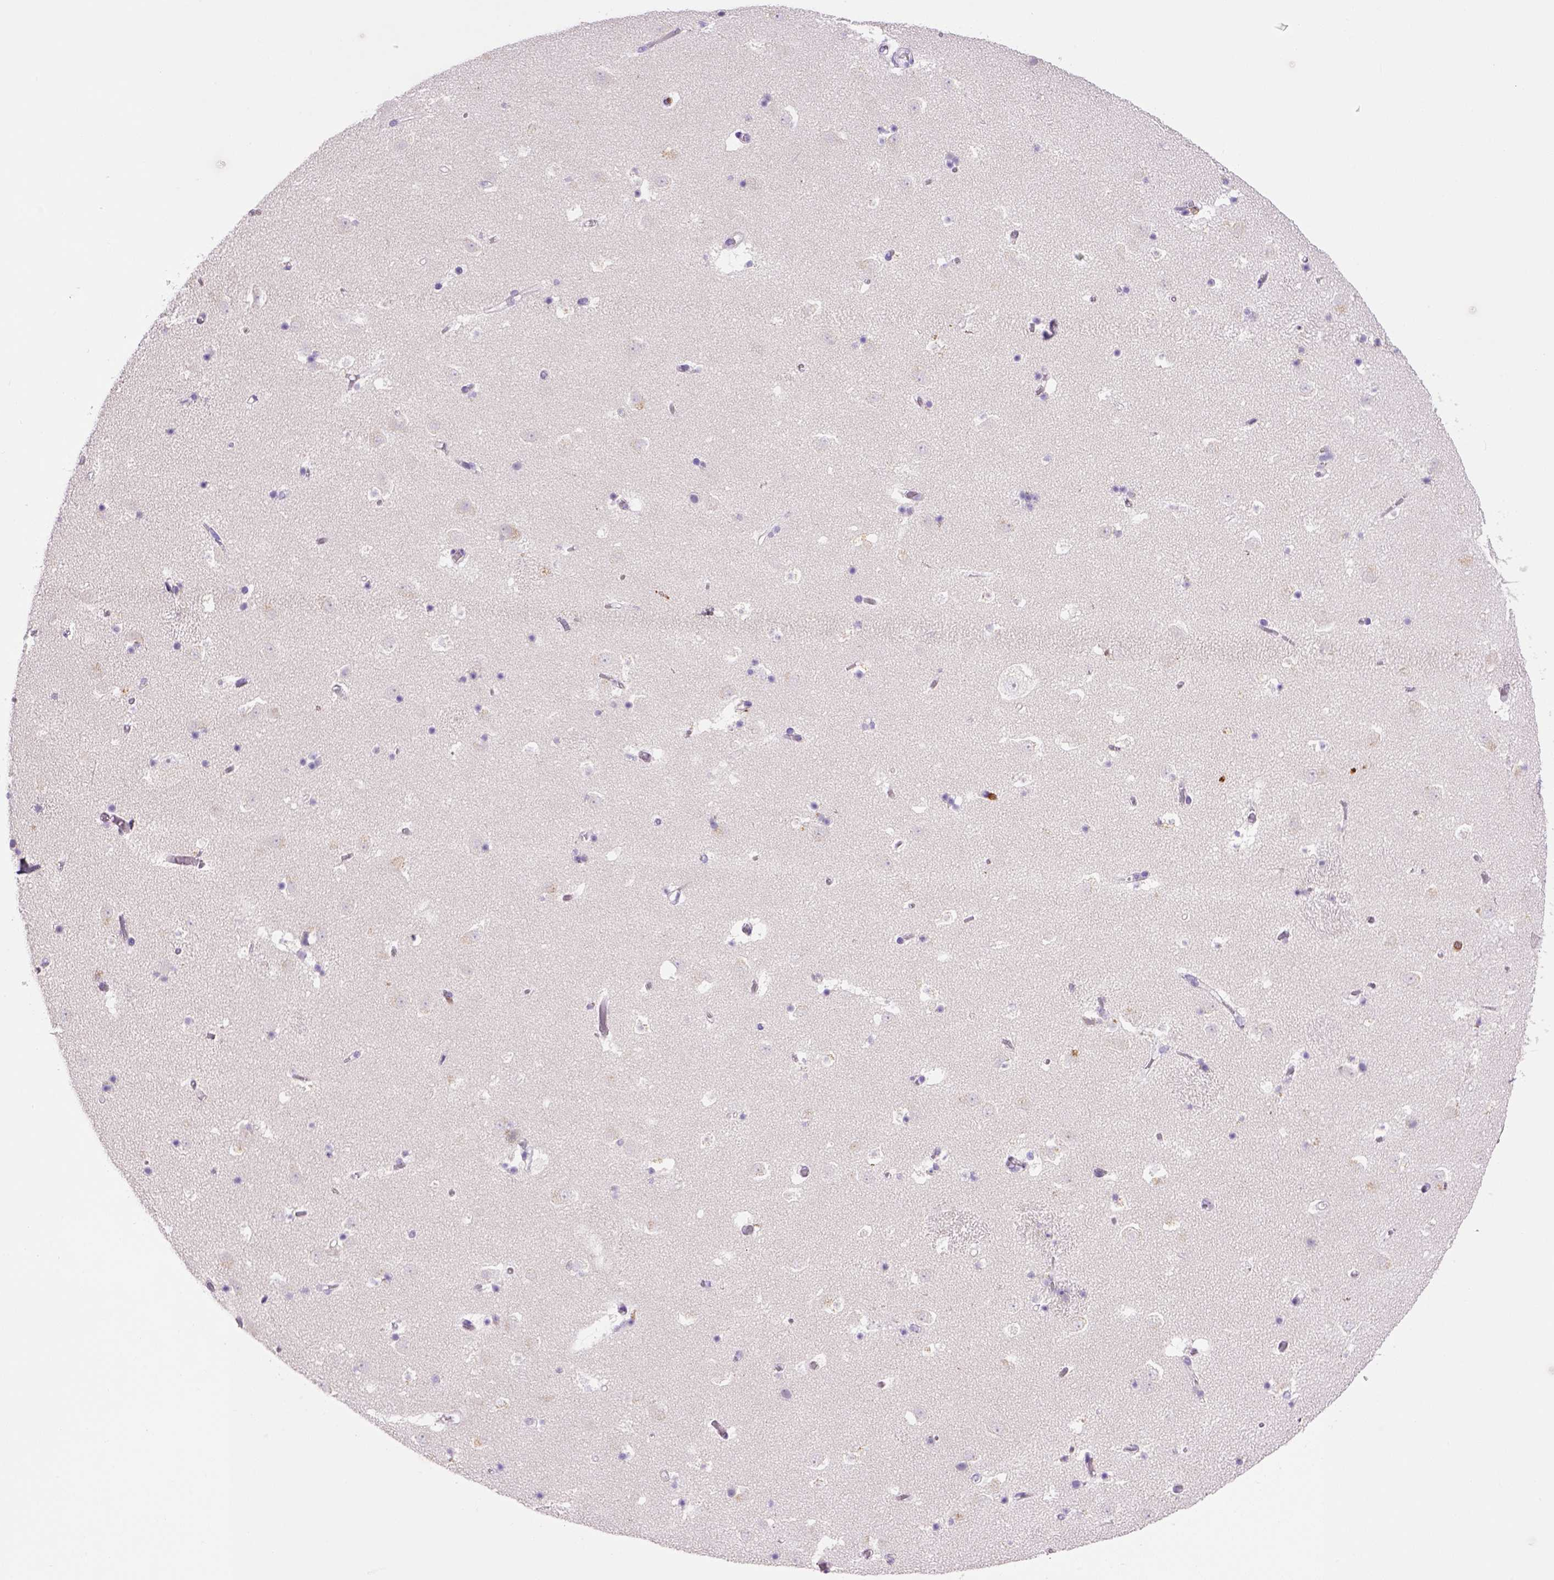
{"staining": {"intensity": "negative", "quantity": "none", "location": "none"}, "tissue": "caudate", "cell_type": "Glial cells", "image_type": "normal", "snomed": [{"axis": "morphology", "description": "Normal tissue, NOS"}, {"axis": "topography", "description": "Lateral ventricle wall"}], "caption": "Immunohistochemical staining of normal caudate displays no significant staining in glial cells.", "gene": "CD3E", "patient": {"sex": "female", "age": 42}}